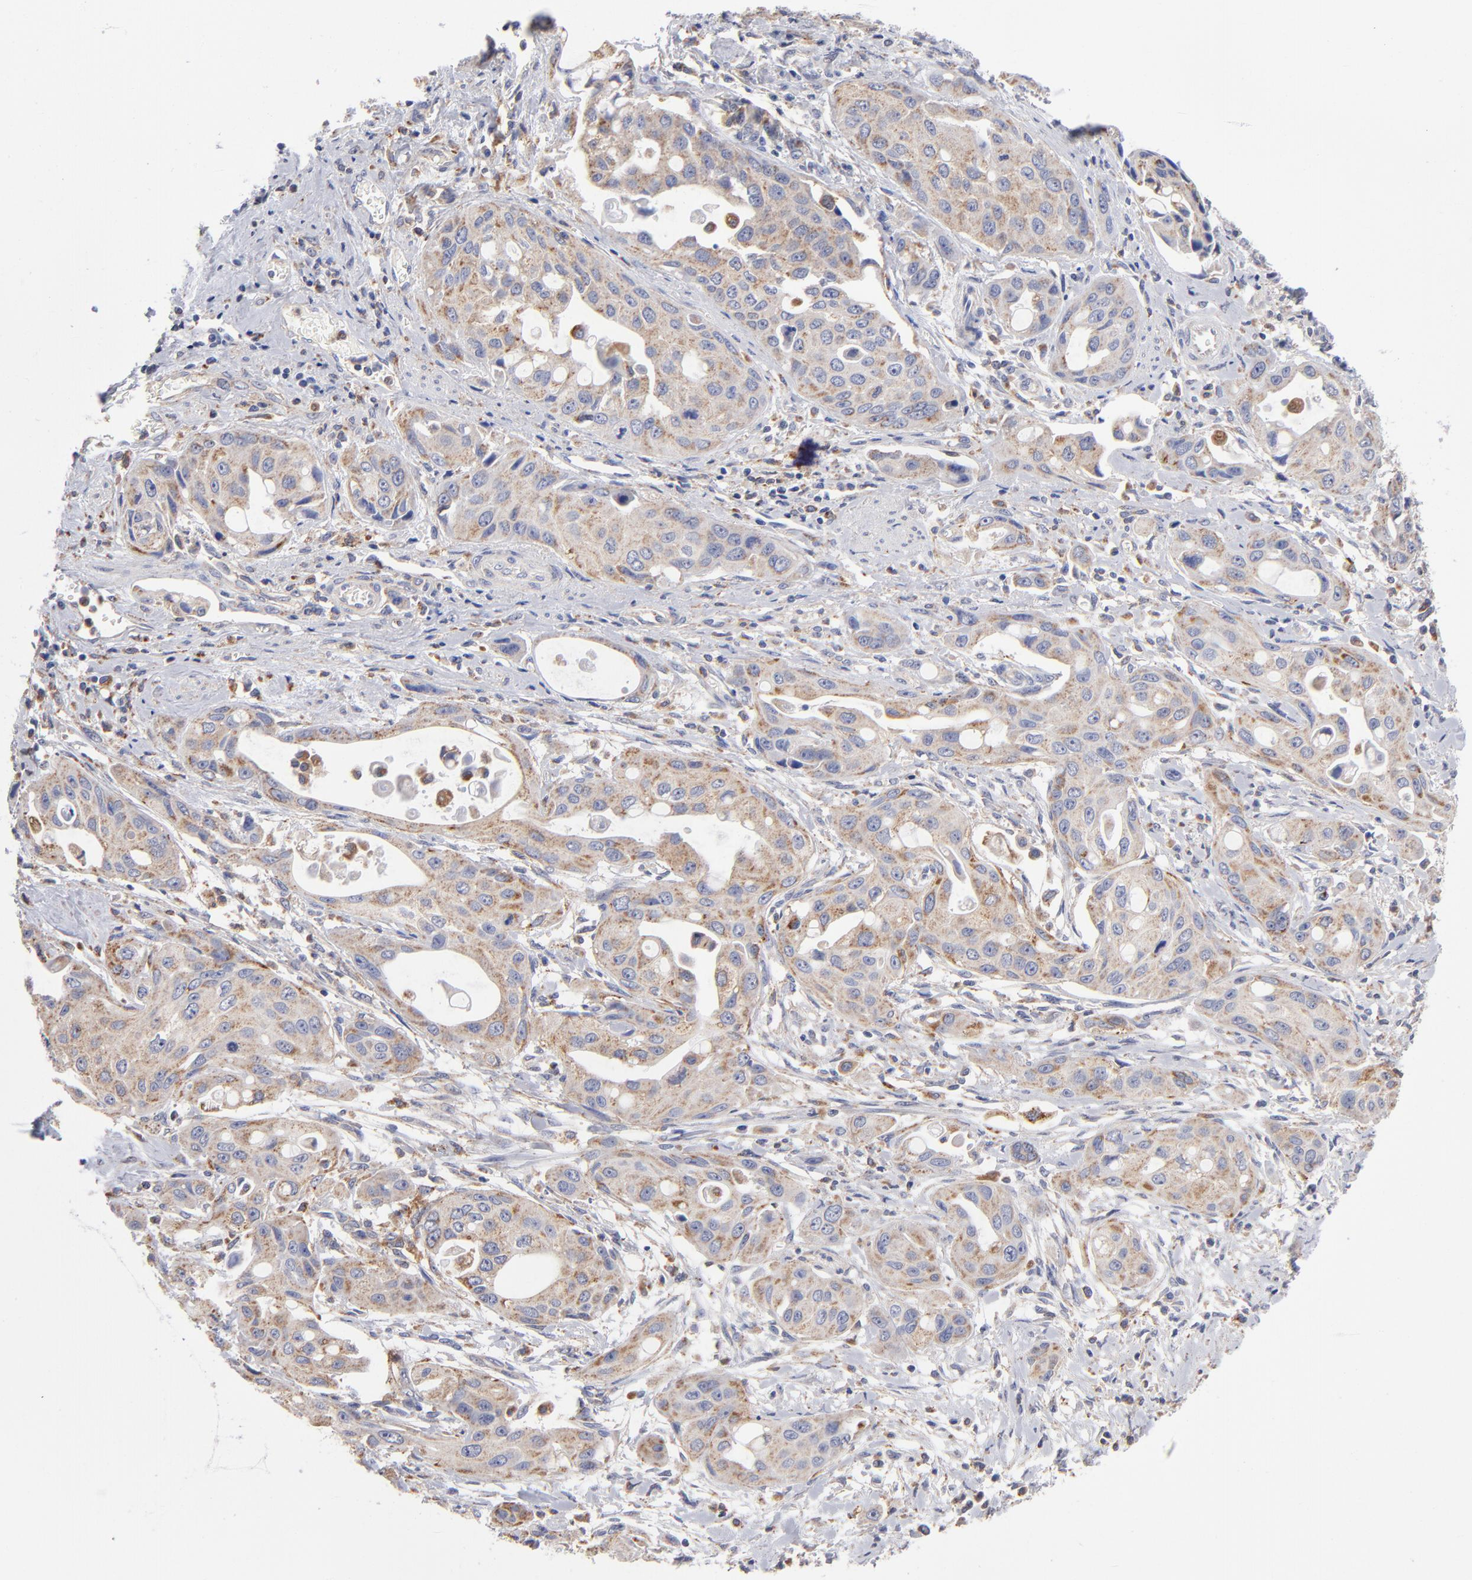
{"staining": {"intensity": "moderate", "quantity": ">75%", "location": "cytoplasmic/membranous"}, "tissue": "pancreatic cancer", "cell_type": "Tumor cells", "image_type": "cancer", "snomed": [{"axis": "morphology", "description": "Adenocarcinoma, NOS"}, {"axis": "topography", "description": "Pancreas"}], "caption": "Protein expression analysis of human pancreatic adenocarcinoma reveals moderate cytoplasmic/membranous expression in about >75% of tumor cells.", "gene": "RRAGB", "patient": {"sex": "female", "age": 60}}